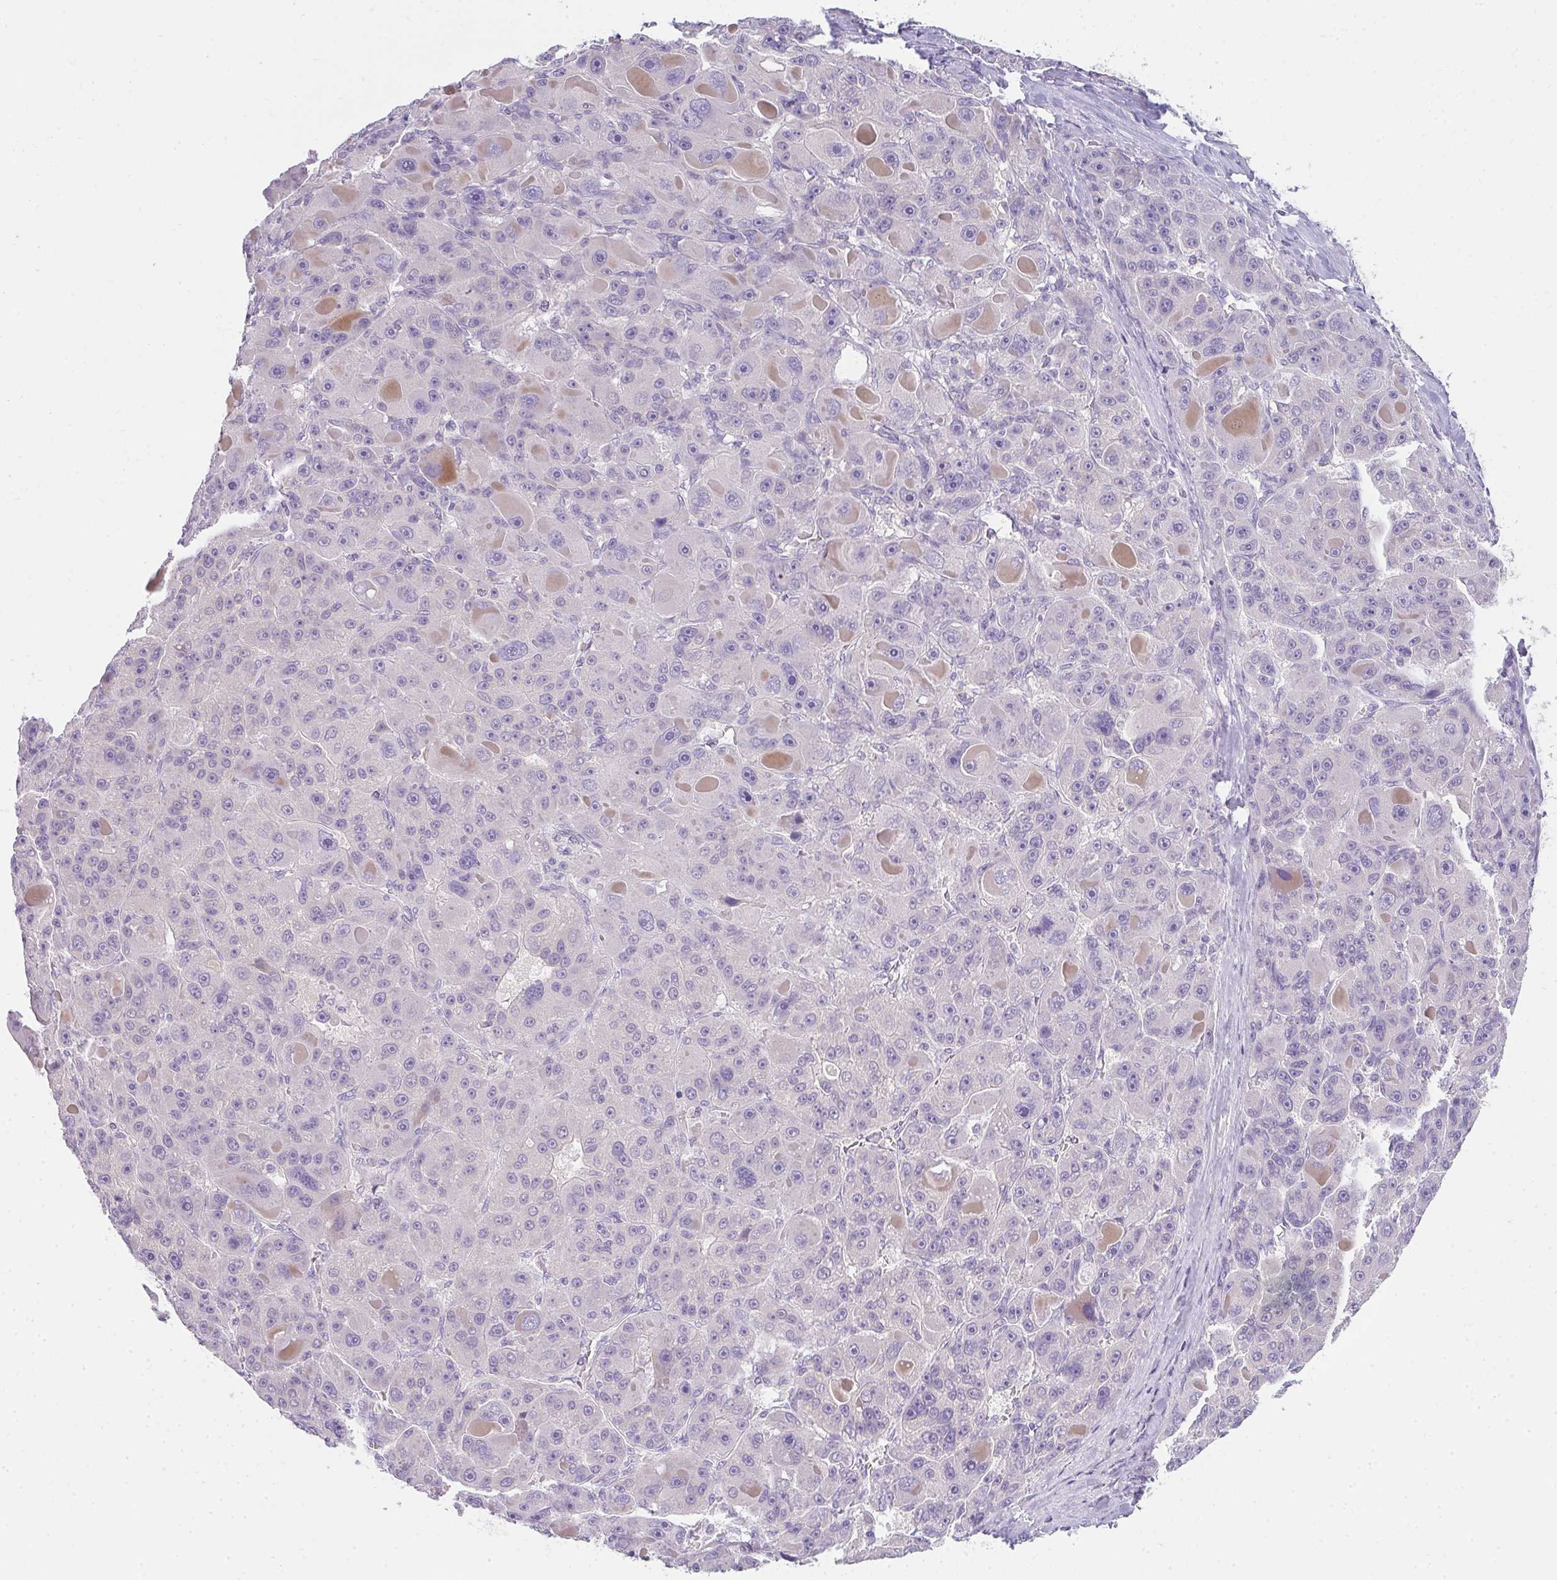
{"staining": {"intensity": "negative", "quantity": "none", "location": "none"}, "tissue": "liver cancer", "cell_type": "Tumor cells", "image_type": "cancer", "snomed": [{"axis": "morphology", "description": "Carcinoma, Hepatocellular, NOS"}, {"axis": "topography", "description": "Liver"}], "caption": "This is a histopathology image of IHC staining of hepatocellular carcinoma (liver), which shows no positivity in tumor cells. (Stains: DAB (3,3'-diaminobenzidine) IHC with hematoxylin counter stain, Microscopy: brightfield microscopy at high magnification).", "gene": "PPP1R3G", "patient": {"sex": "male", "age": 76}}